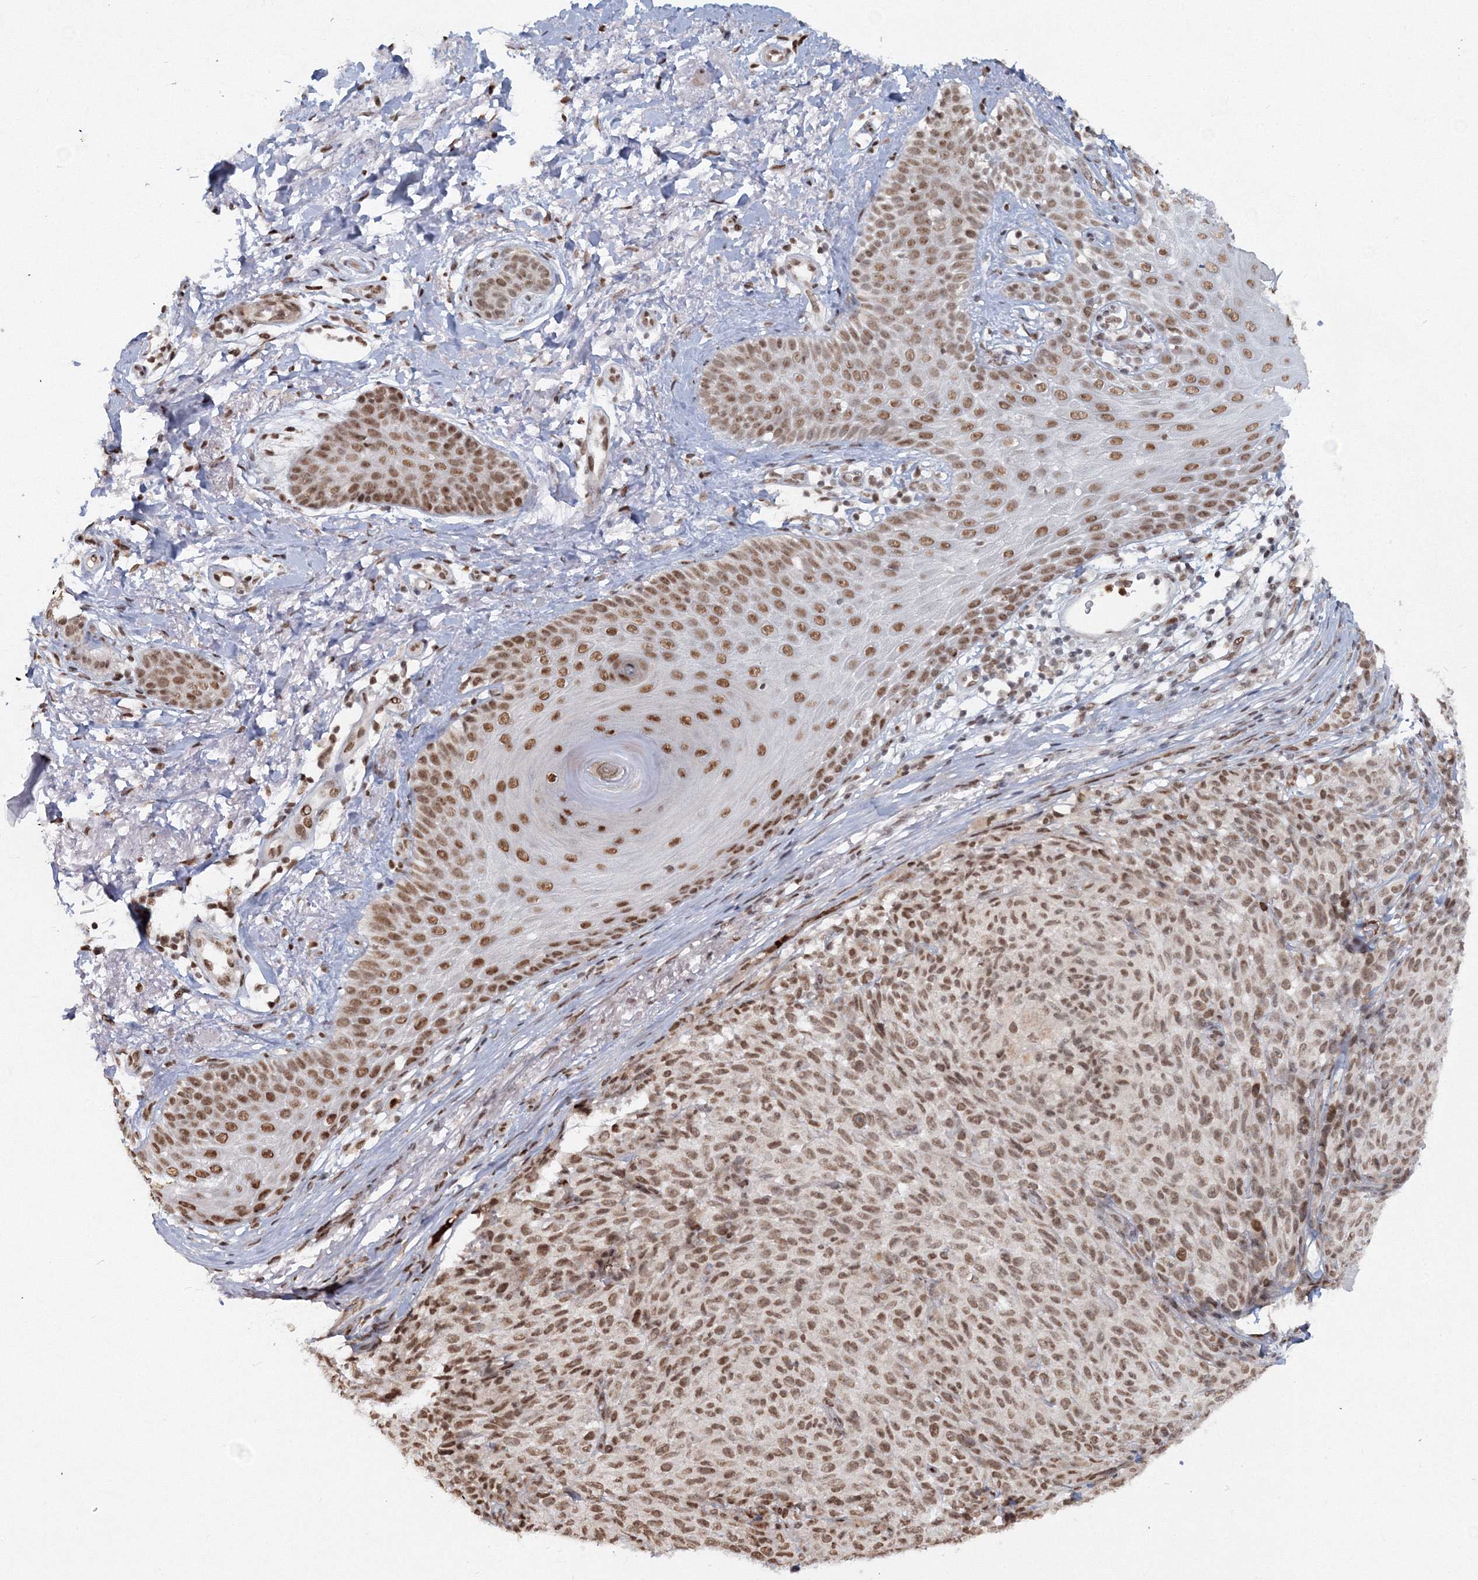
{"staining": {"intensity": "moderate", "quantity": ">75%", "location": "nuclear"}, "tissue": "melanoma", "cell_type": "Tumor cells", "image_type": "cancer", "snomed": [{"axis": "morphology", "description": "Malignant melanoma, NOS"}, {"axis": "topography", "description": "Skin"}], "caption": "This micrograph shows immunohistochemistry staining of human malignant melanoma, with medium moderate nuclear staining in about >75% of tumor cells.", "gene": "C3orf33", "patient": {"sex": "female", "age": 82}}